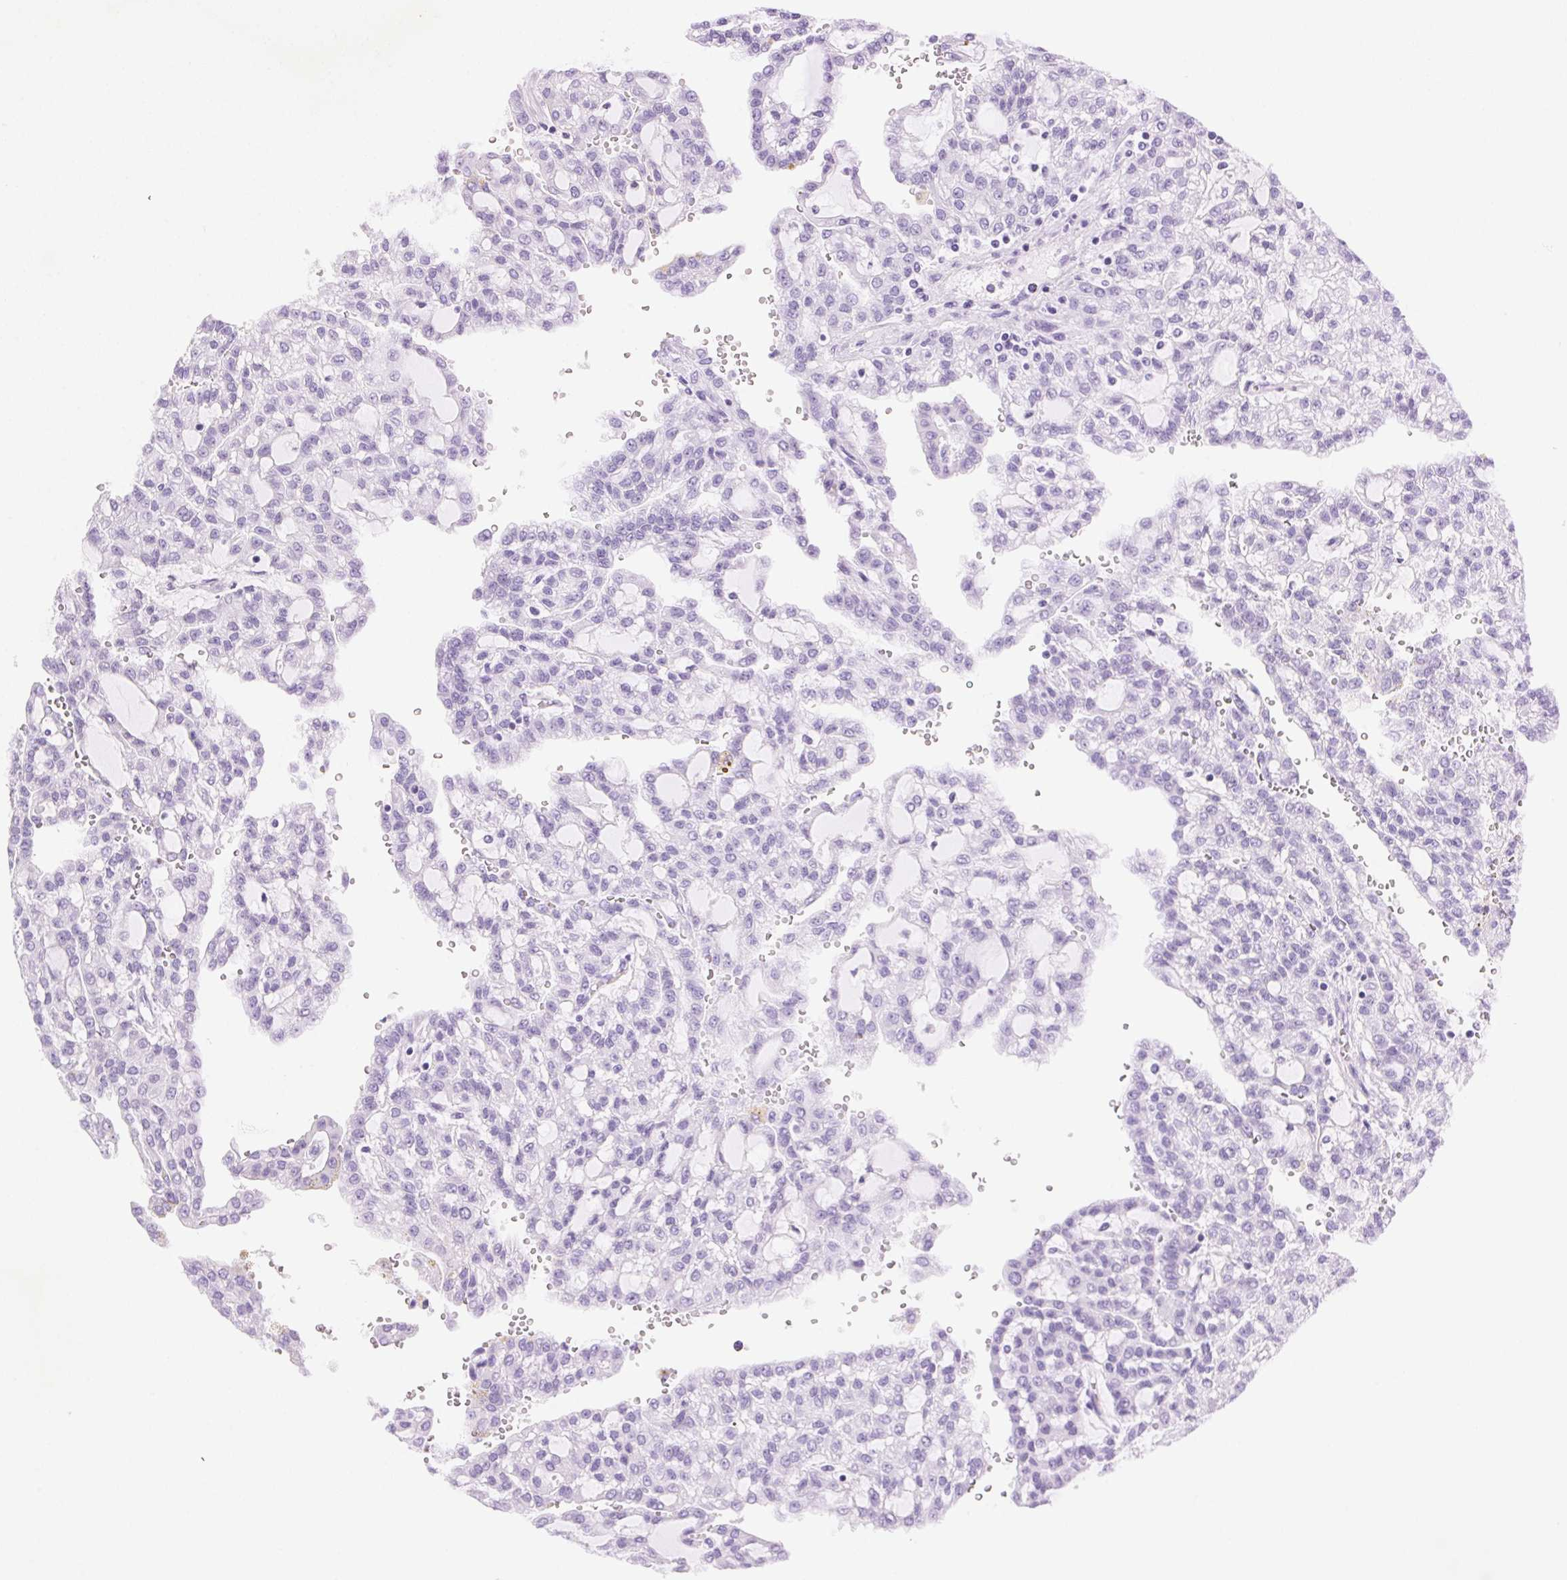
{"staining": {"intensity": "negative", "quantity": "none", "location": "none"}, "tissue": "renal cancer", "cell_type": "Tumor cells", "image_type": "cancer", "snomed": [{"axis": "morphology", "description": "Adenocarcinoma, NOS"}, {"axis": "topography", "description": "Kidney"}], "caption": "Photomicrograph shows no protein positivity in tumor cells of adenocarcinoma (renal) tissue.", "gene": "CLDN10", "patient": {"sex": "male", "age": 63}}